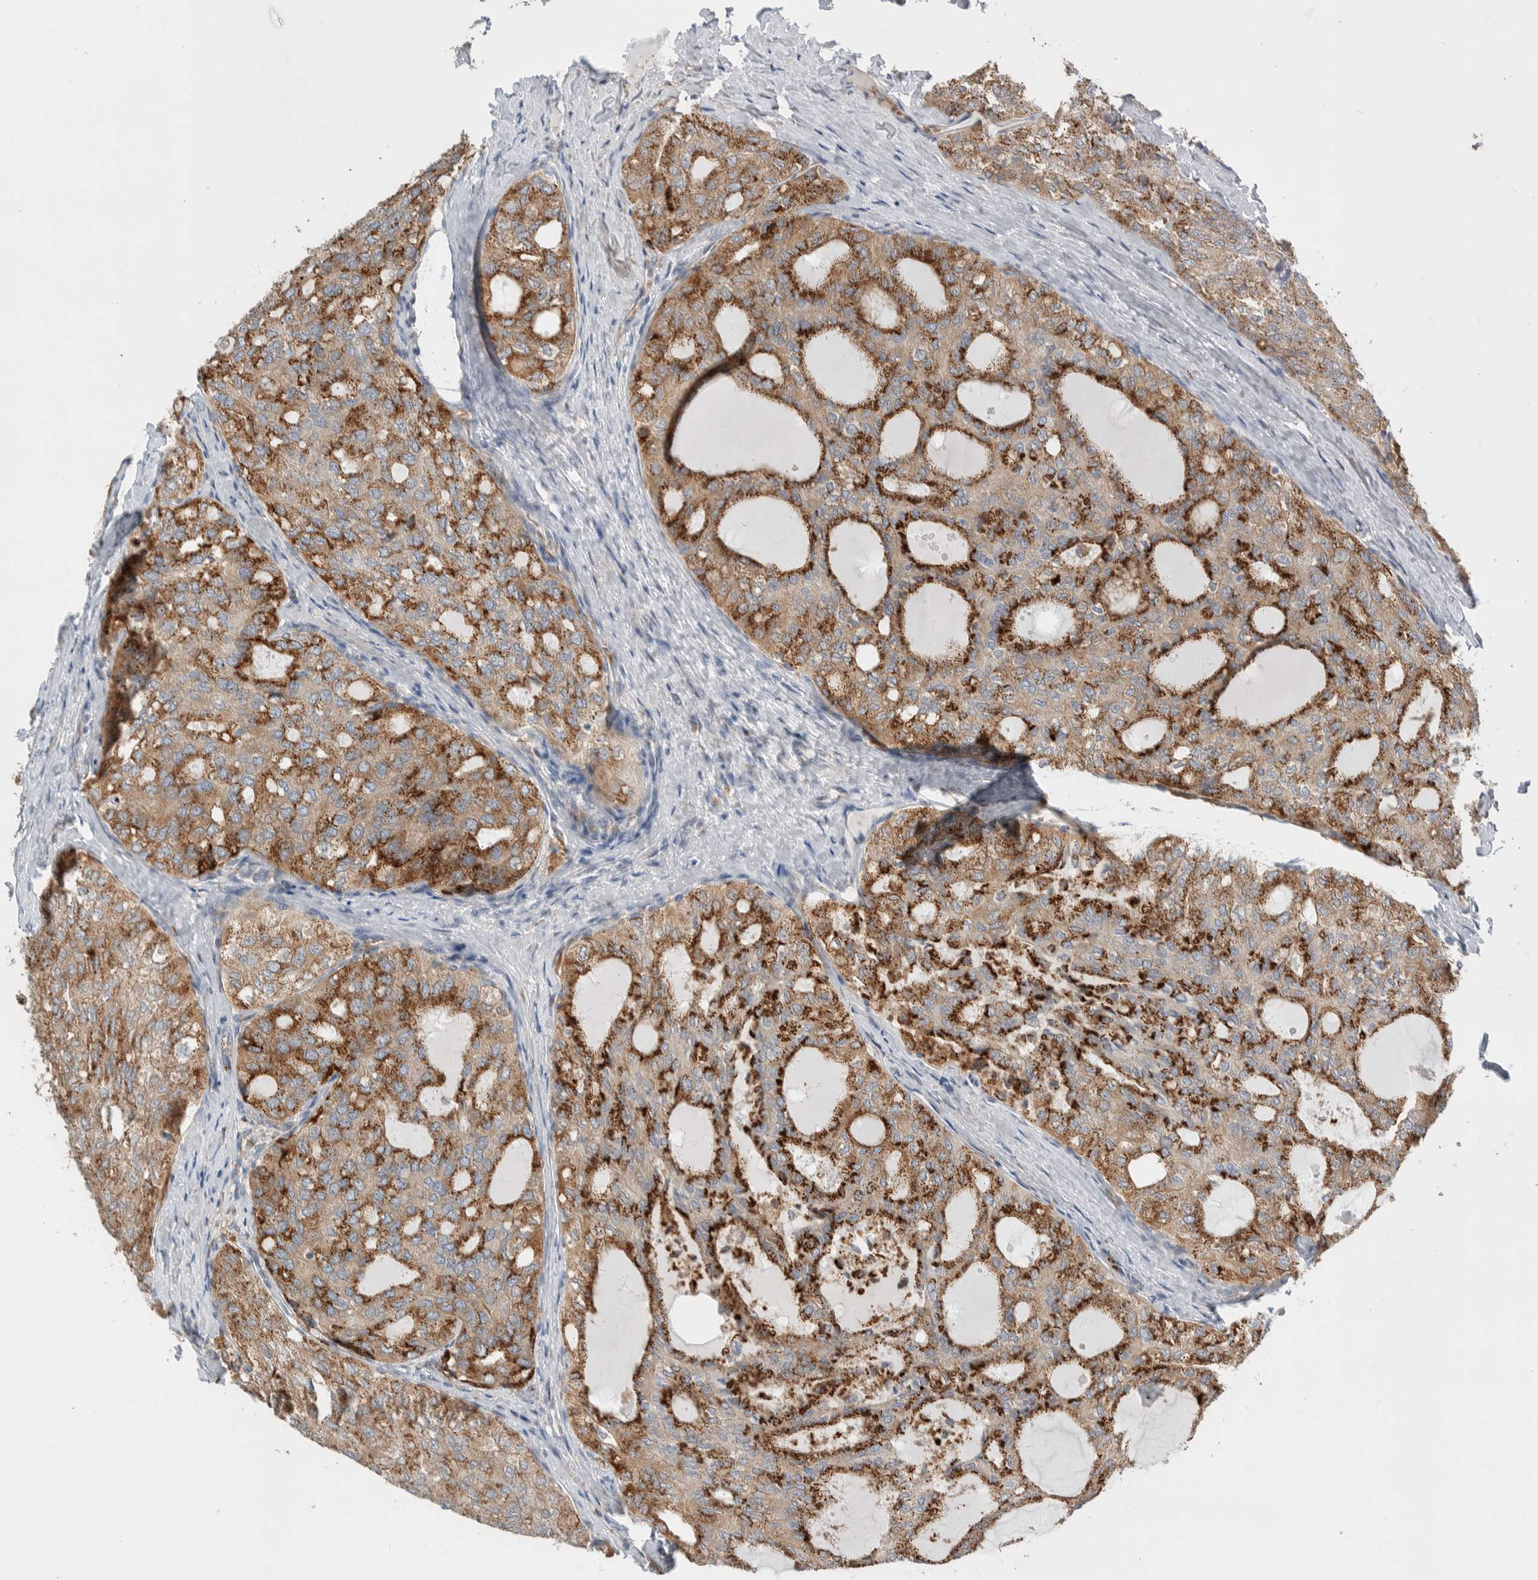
{"staining": {"intensity": "moderate", "quantity": ">75%", "location": "cytoplasmic/membranous"}, "tissue": "thyroid cancer", "cell_type": "Tumor cells", "image_type": "cancer", "snomed": [{"axis": "morphology", "description": "Follicular adenoma carcinoma, NOS"}, {"axis": "topography", "description": "Thyroid gland"}], "caption": "Immunohistochemical staining of human thyroid cancer (follicular adenoma carcinoma) shows medium levels of moderate cytoplasmic/membranous protein positivity in about >75% of tumor cells.", "gene": "SLC38A10", "patient": {"sex": "male", "age": 75}}